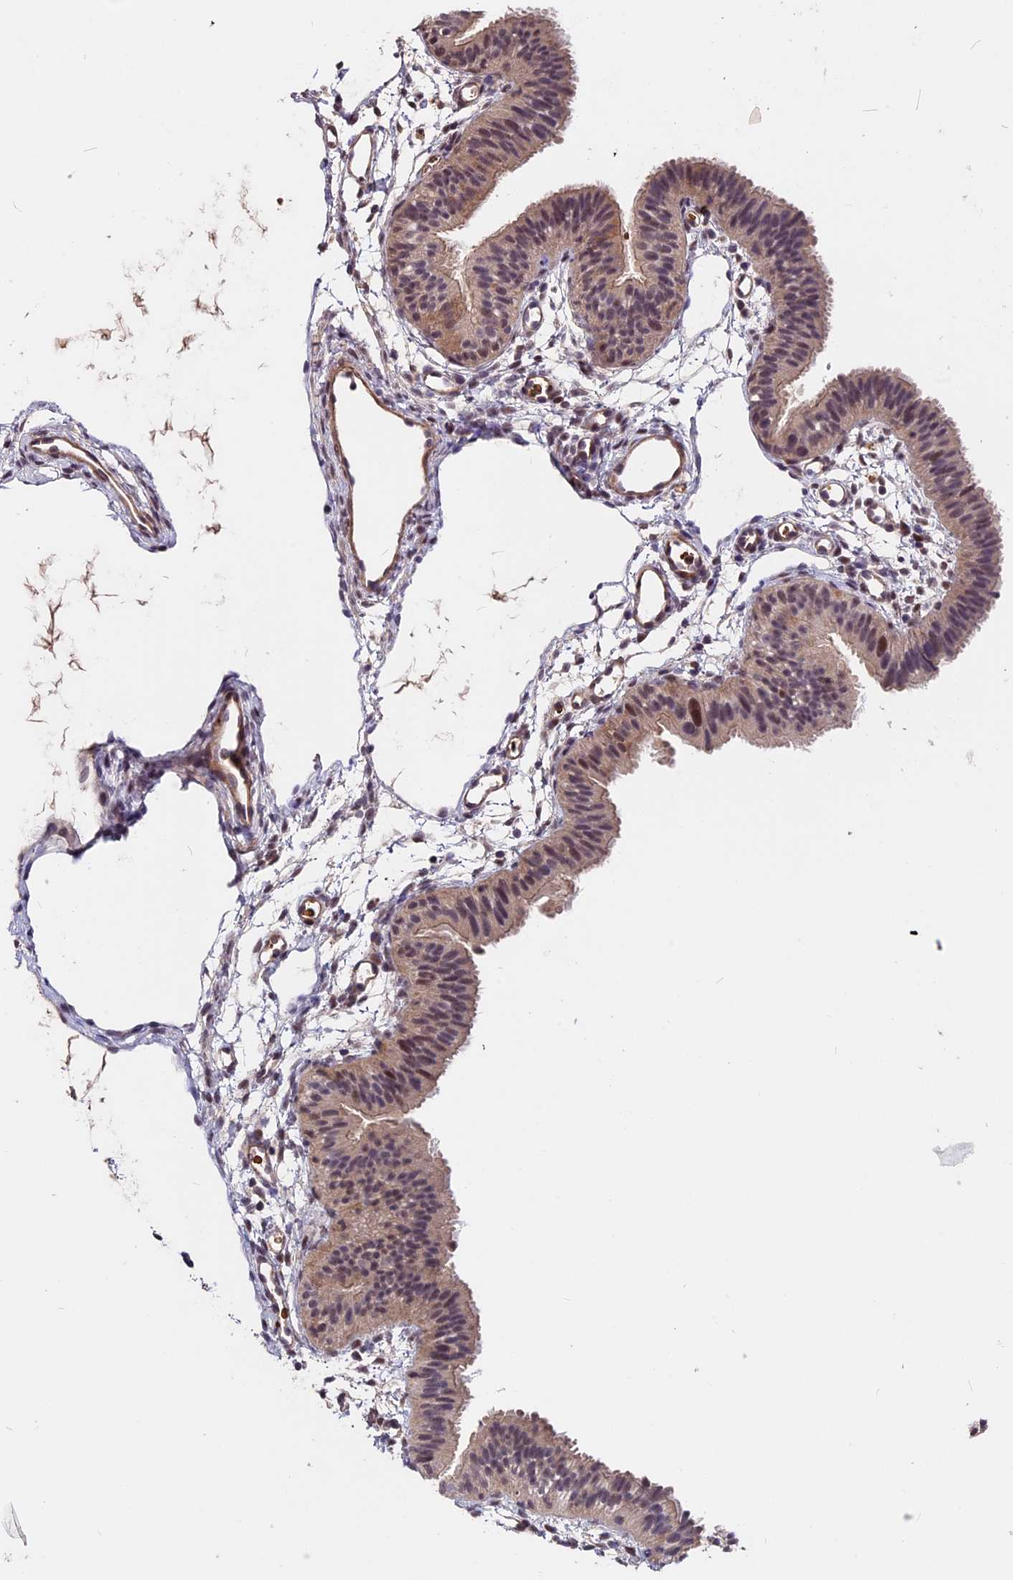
{"staining": {"intensity": "moderate", "quantity": "25%-75%", "location": "cytoplasmic/membranous,nuclear"}, "tissue": "fallopian tube", "cell_type": "Glandular cells", "image_type": "normal", "snomed": [{"axis": "morphology", "description": "Normal tissue, NOS"}, {"axis": "topography", "description": "Fallopian tube"}], "caption": "Moderate cytoplasmic/membranous,nuclear positivity for a protein is appreciated in approximately 25%-75% of glandular cells of normal fallopian tube using immunohistochemistry.", "gene": "ZC3H10", "patient": {"sex": "female", "age": 35}}